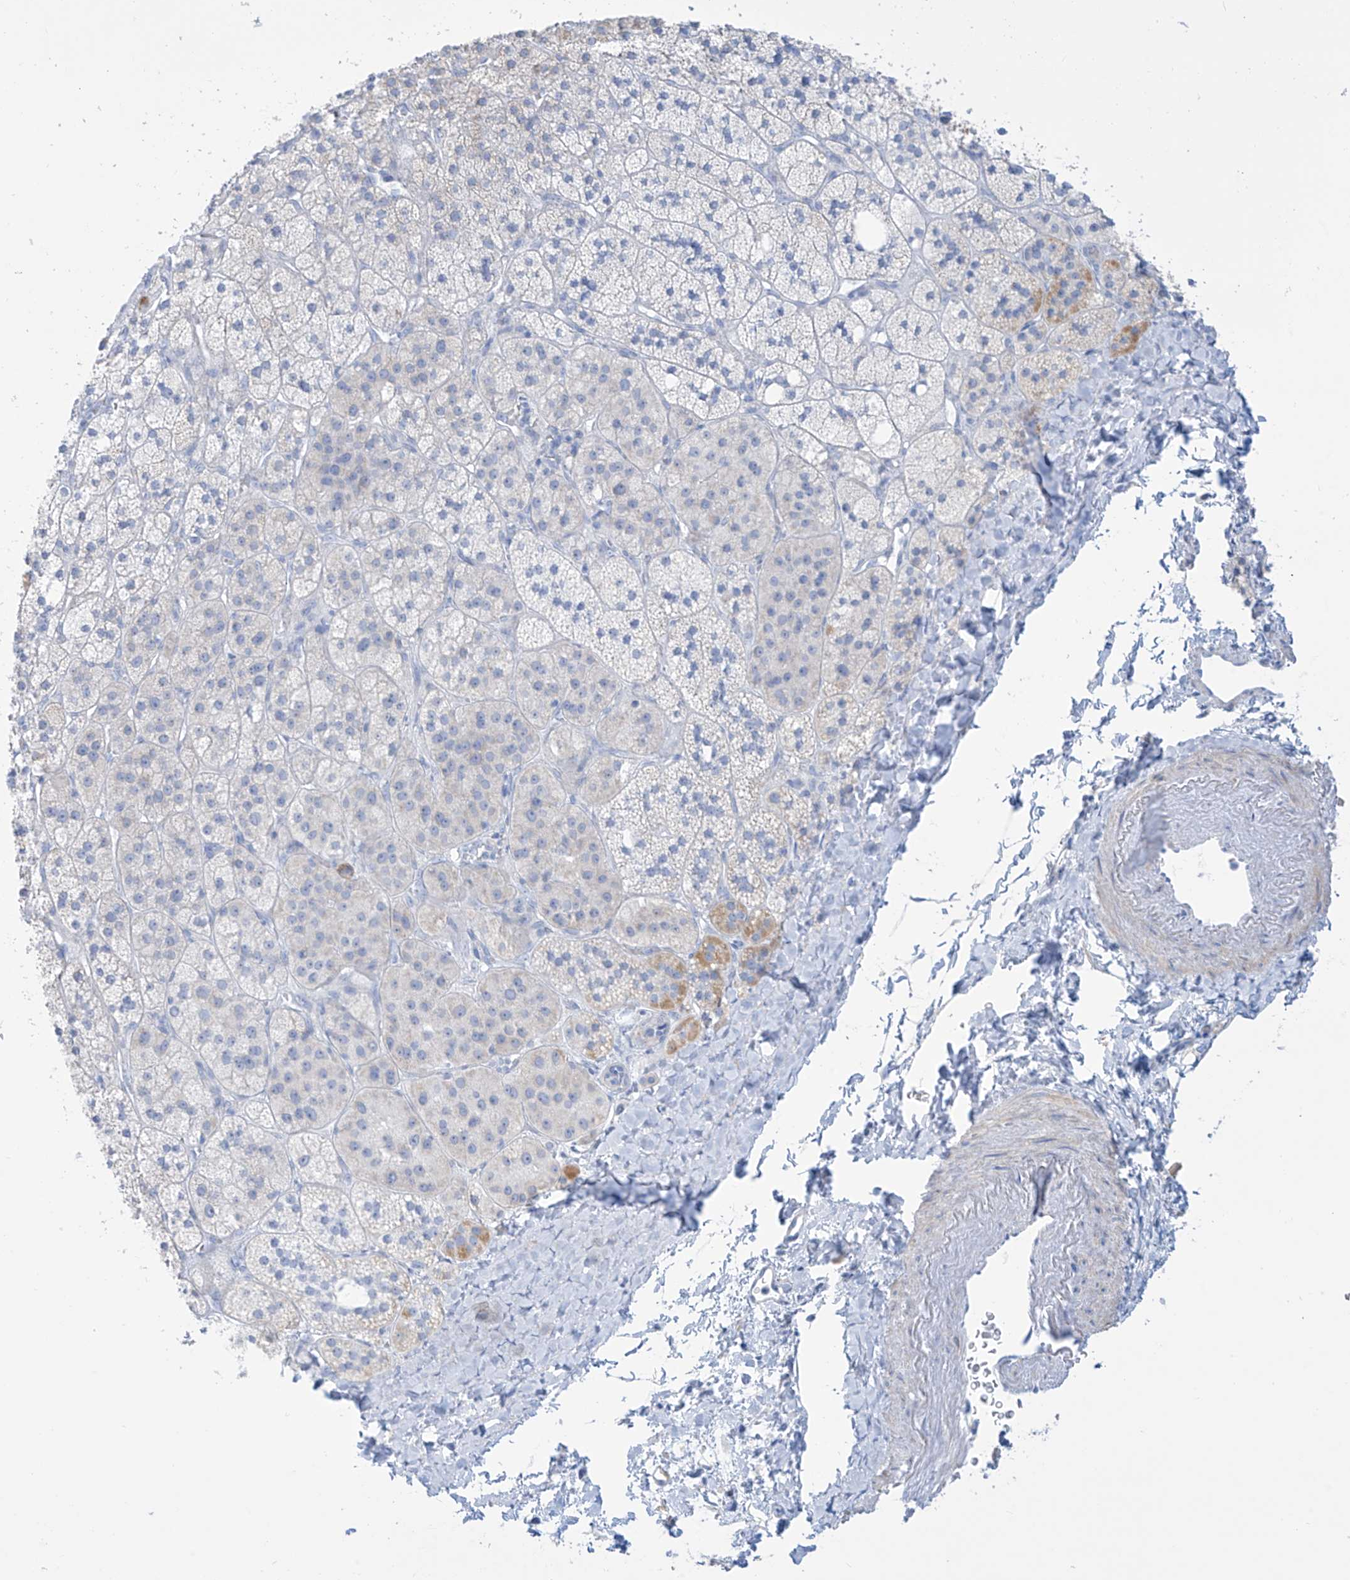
{"staining": {"intensity": "moderate", "quantity": "<25%", "location": "cytoplasmic/membranous"}, "tissue": "adrenal gland", "cell_type": "Glandular cells", "image_type": "normal", "snomed": [{"axis": "morphology", "description": "Normal tissue, NOS"}, {"axis": "topography", "description": "Adrenal gland"}], "caption": "The image shows staining of benign adrenal gland, revealing moderate cytoplasmic/membranous protein expression (brown color) within glandular cells.", "gene": "SLC26A3", "patient": {"sex": "male", "age": 61}}